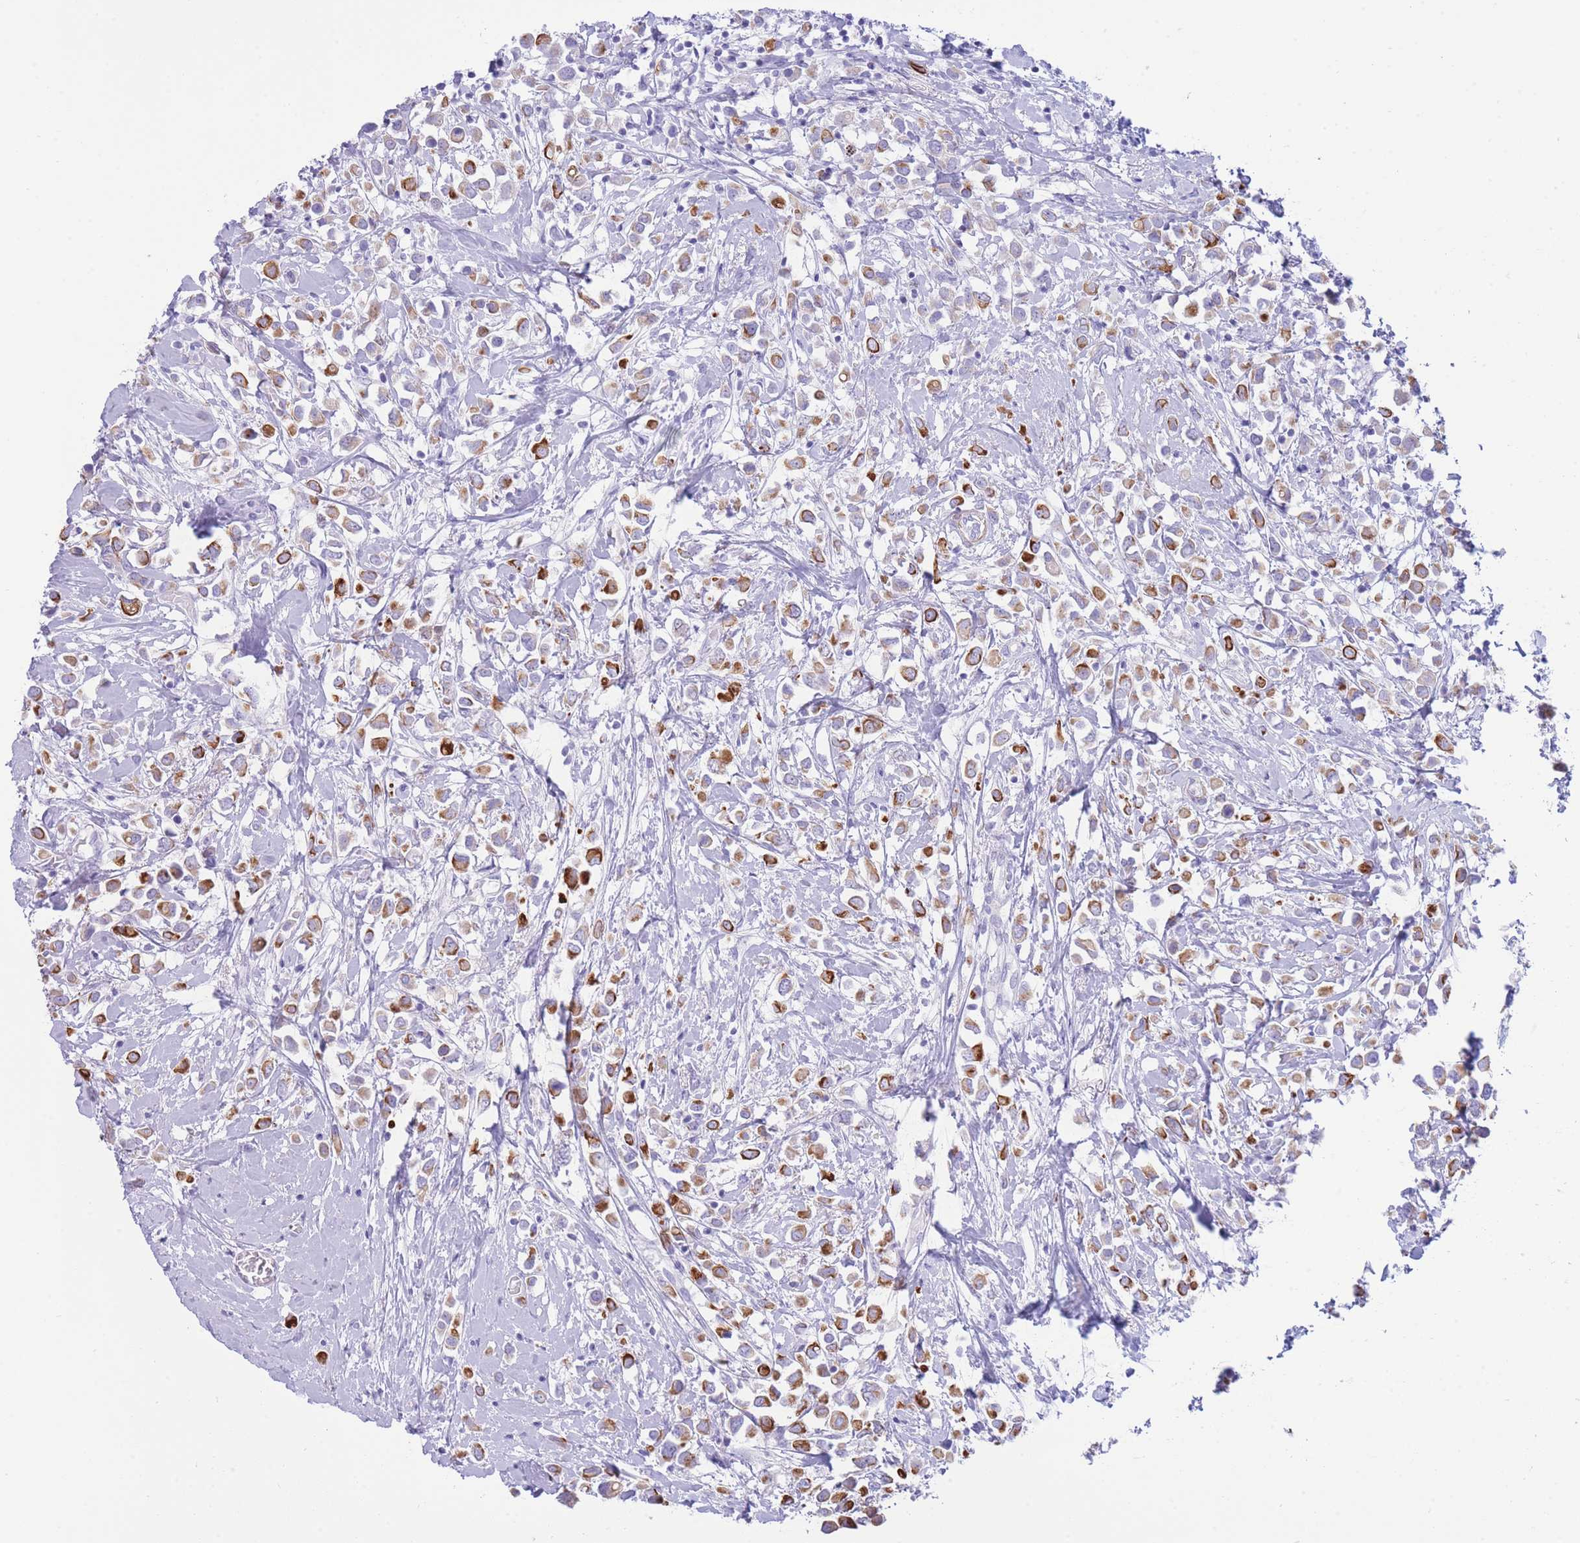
{"staining": {"intensity": "moderate", "quantity": "25%-75%", "location": "cytoplasmic/membranous"}, "tissue": "breast cancer", "cell_type": "Tumor cells", "image_type": "cancer", "snomed": [{"axis": "morphology", "description": "Duct carcinoma"}, {"axis": "topography", "description": "Breast"}], "caption": "There is medium levels of moderate cytoplasmic/membranous expression in tumor cells of breast cancer, as demonstrated by immunohistochemical staining (brown color).", "gene": "VWA8", "patient": {"sex": "female", "age": 61}}